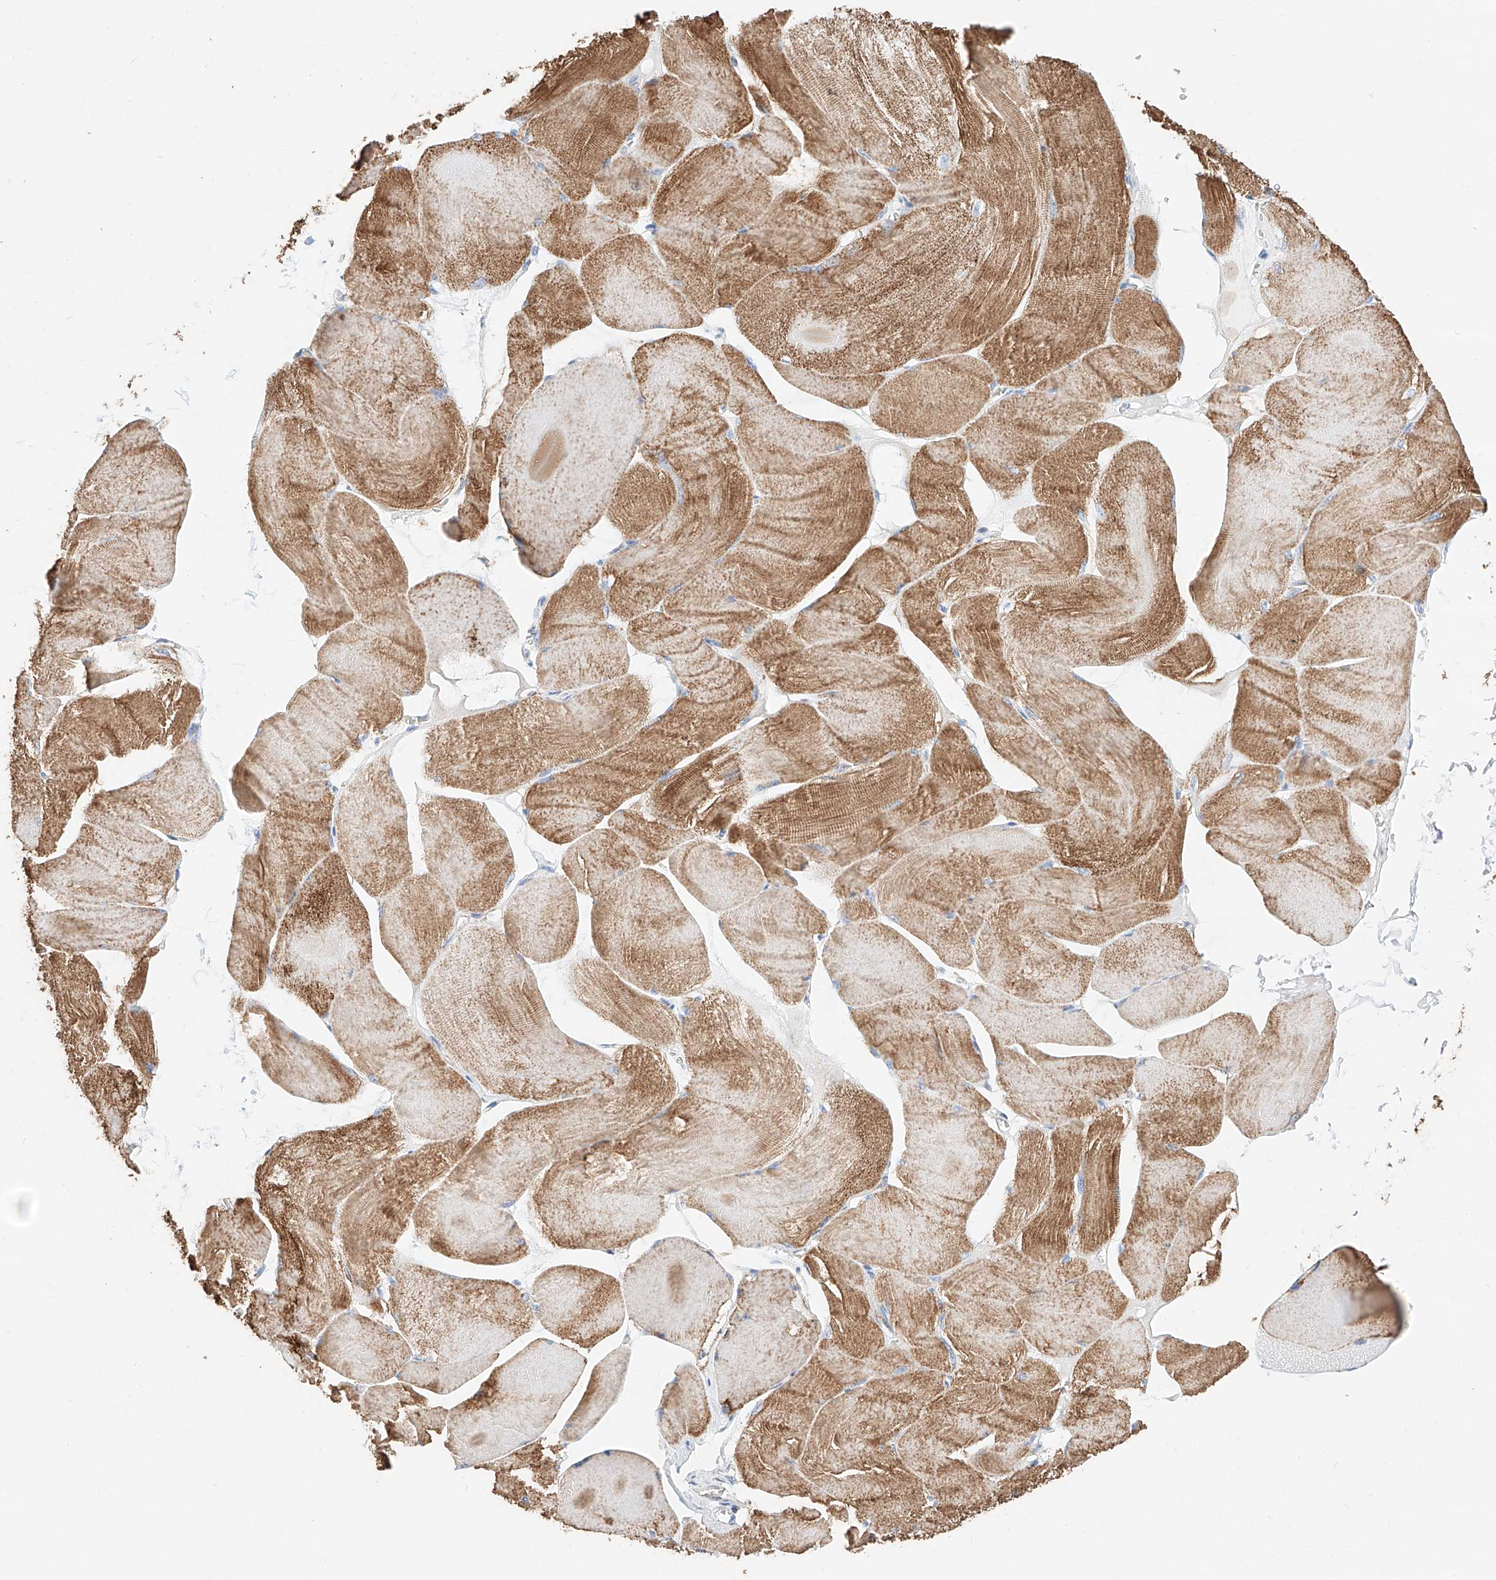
{"staining": {"intensity": "moderate", "quantity": ">75%", "location": "cytoplasmic/membranous"}, "tissue": "skeletal muscle", "cell_type": "Myocytes", "image_type": "normal", "snomed": [{"axis": "morphology", "description": "Normal tissue, NOS"}, {"axis": "morphology", "description": "Basal cell carcinoma"}, {"axis": "topography", "description": "Skeletal muscle"}], "caption": "This micrograph displays IHC staining of unremarkable human skeletal muscle, with medium moderate cytoplasmic/membranous positivity in about >75% of myocytes.", "gene": "C6orf62", "patient": {"sex": "female", "age": 64}}